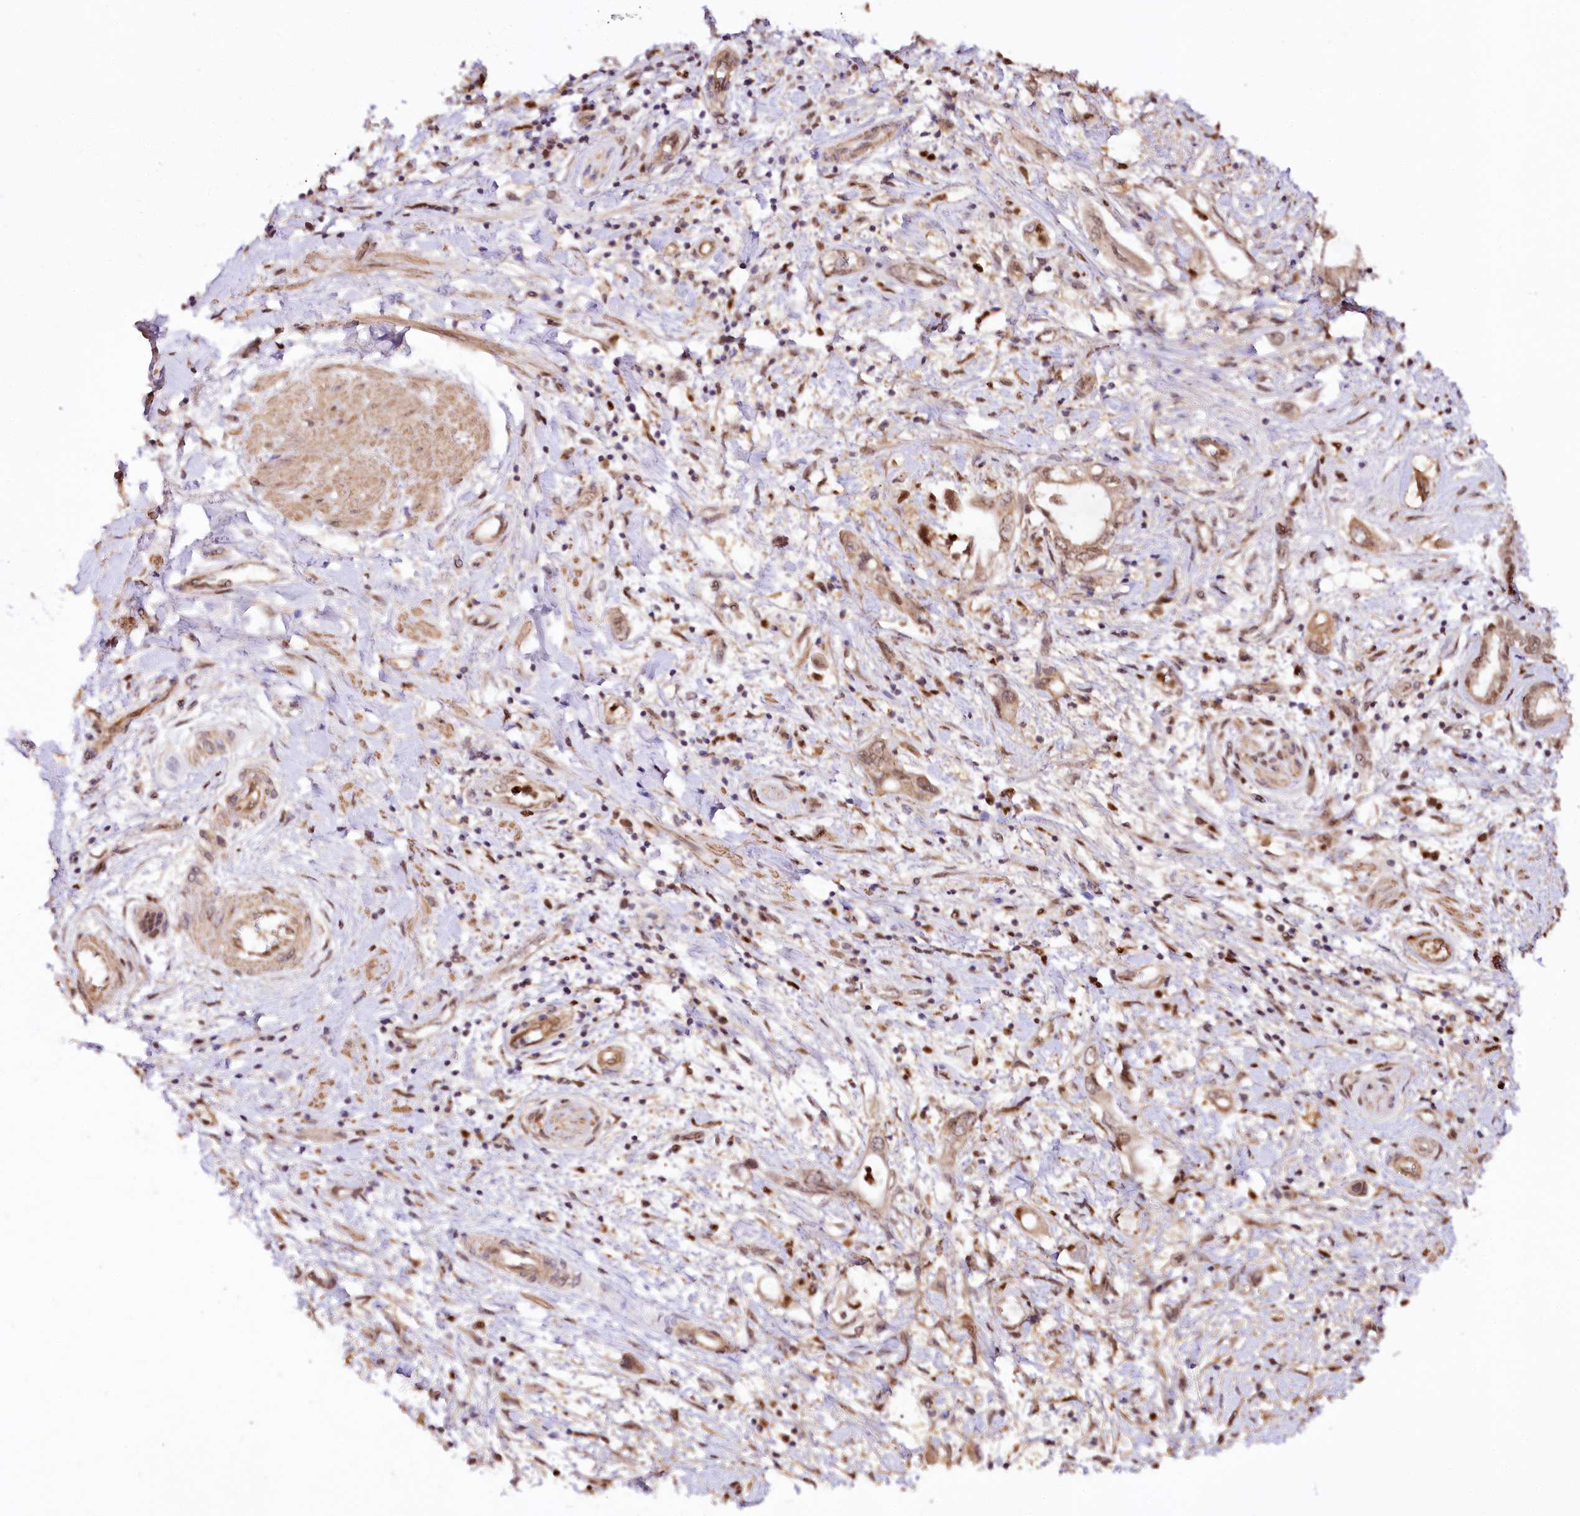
{"staining": {"intensity": "moderate", "quantity": ">75%", "location": "nuclear"}, "tissue": "pancreatic cancer", "cell_type": "Tumor cells", "image_type": "cancer", "snomed": [{"axis": "morphology", "description": "Adenocarcinoma, NOS"}, {"axis": "topography", "description": "Pancreas"}], "caption": "About >75% of tumor cells in human pancreatic cancer (adenocarcinoma) exhibit moderate nuclear protein staining as visualized by brown immunohistochemical staining.", "gene": "GNL3L", "patient": {"sex": "female", "age": 73}}